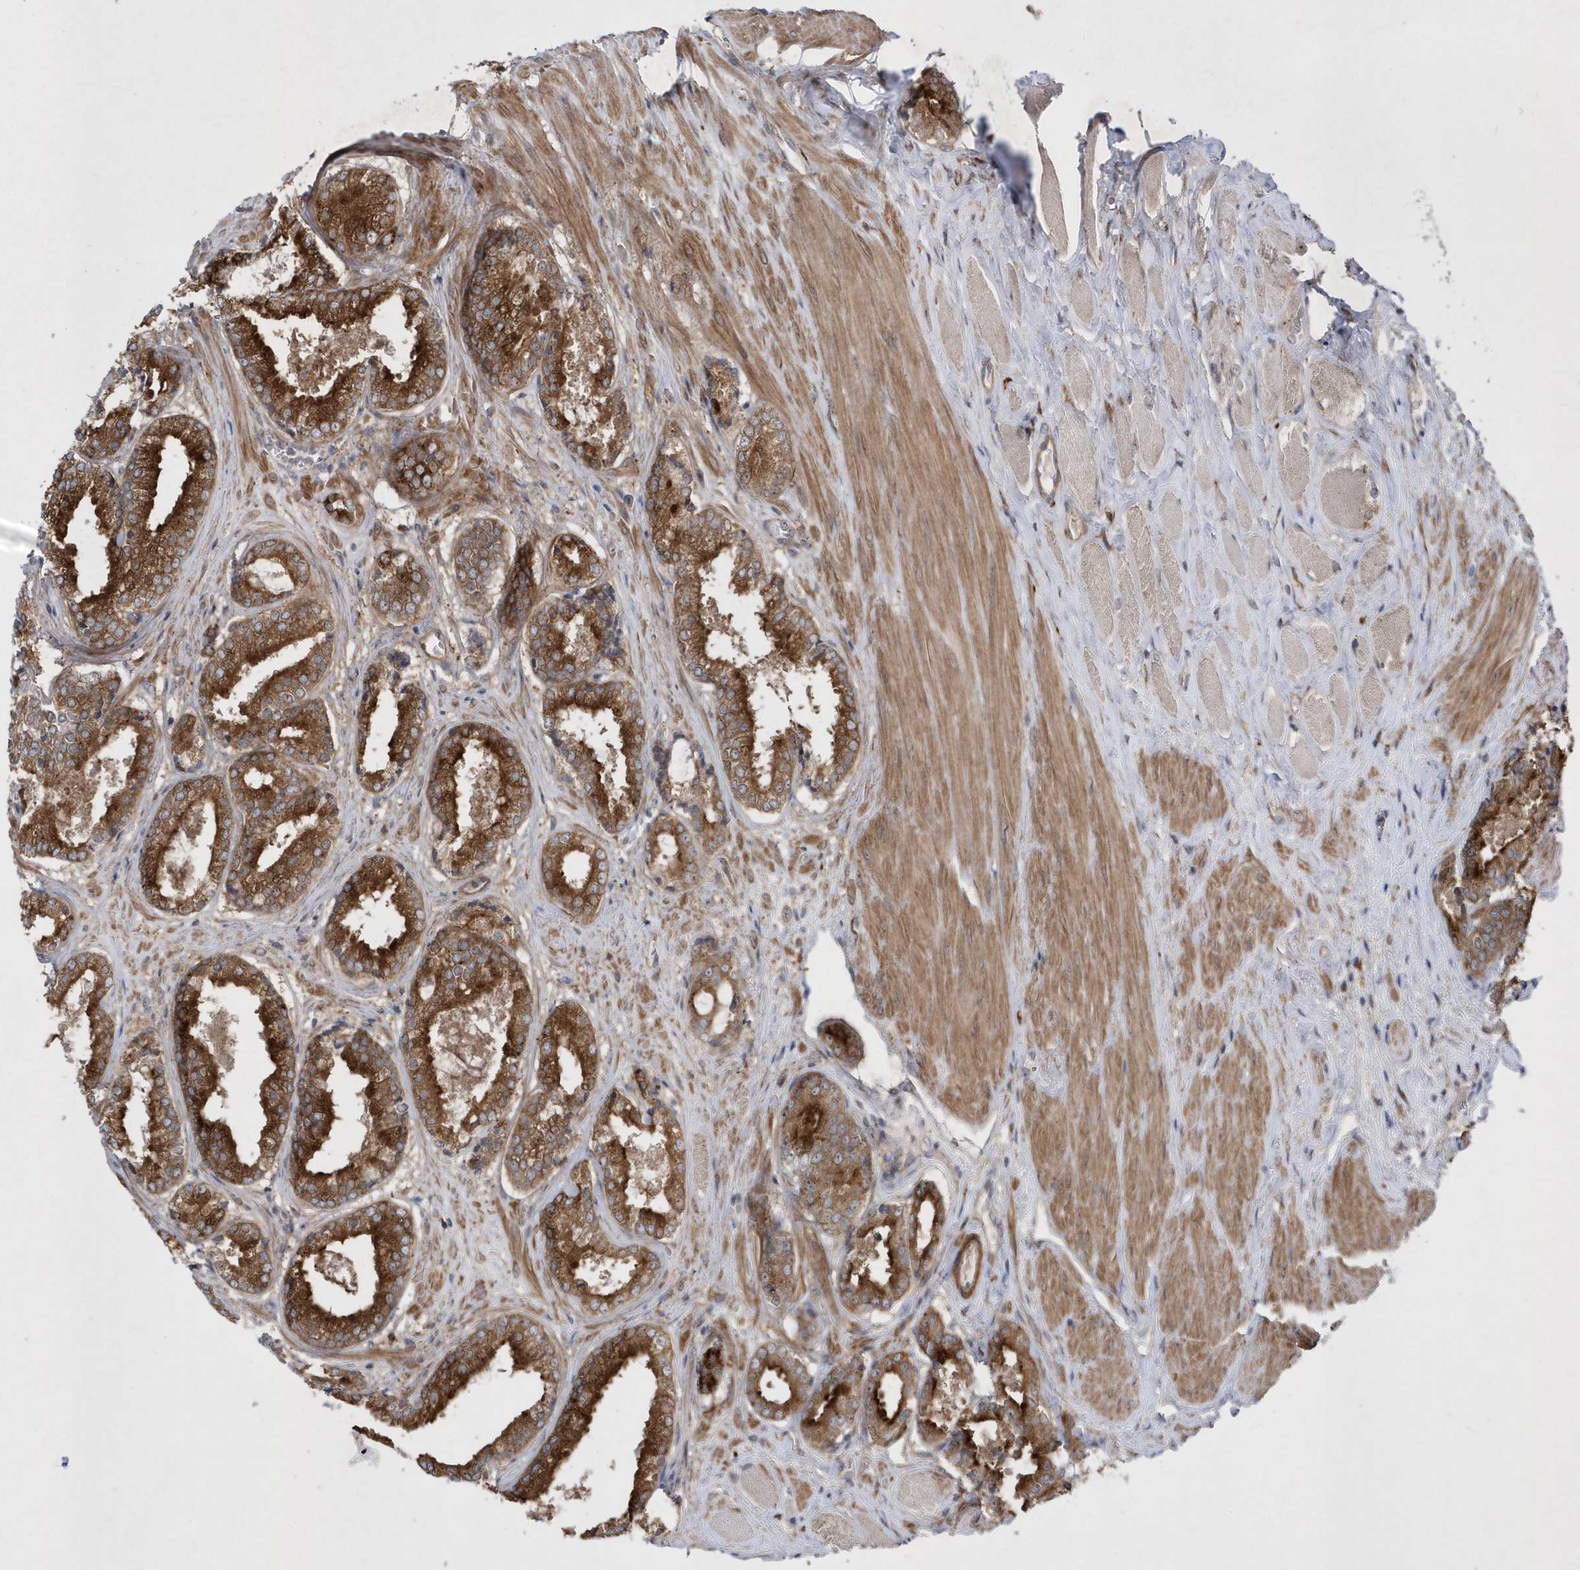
{"staining": {"intensity": "strong", "quantity": ">75%", "location": "cytoplasmic/membranous"}, "tissue": "prostate cancer", "cell_type": "Tumor cells", "image_type": "cancer", "snomed": [{"axis": "morphology", "description": "Adenocarcinoma, Low grade"}, {"axis": "topography", "description": "Prostate"}], "caption": "Immunohistochemistry (IHC) image of neoplastic tissue: human prostate cancer stained using immunohistochemistry shows high levels of strong protein expression localized specifically in the cytoplasmic/membranous of tumor cells, appearing as a cytoplasmic/membranous brown color.", "gene": "LONRF2", "patient": {"sex": "male", "age": 64}}